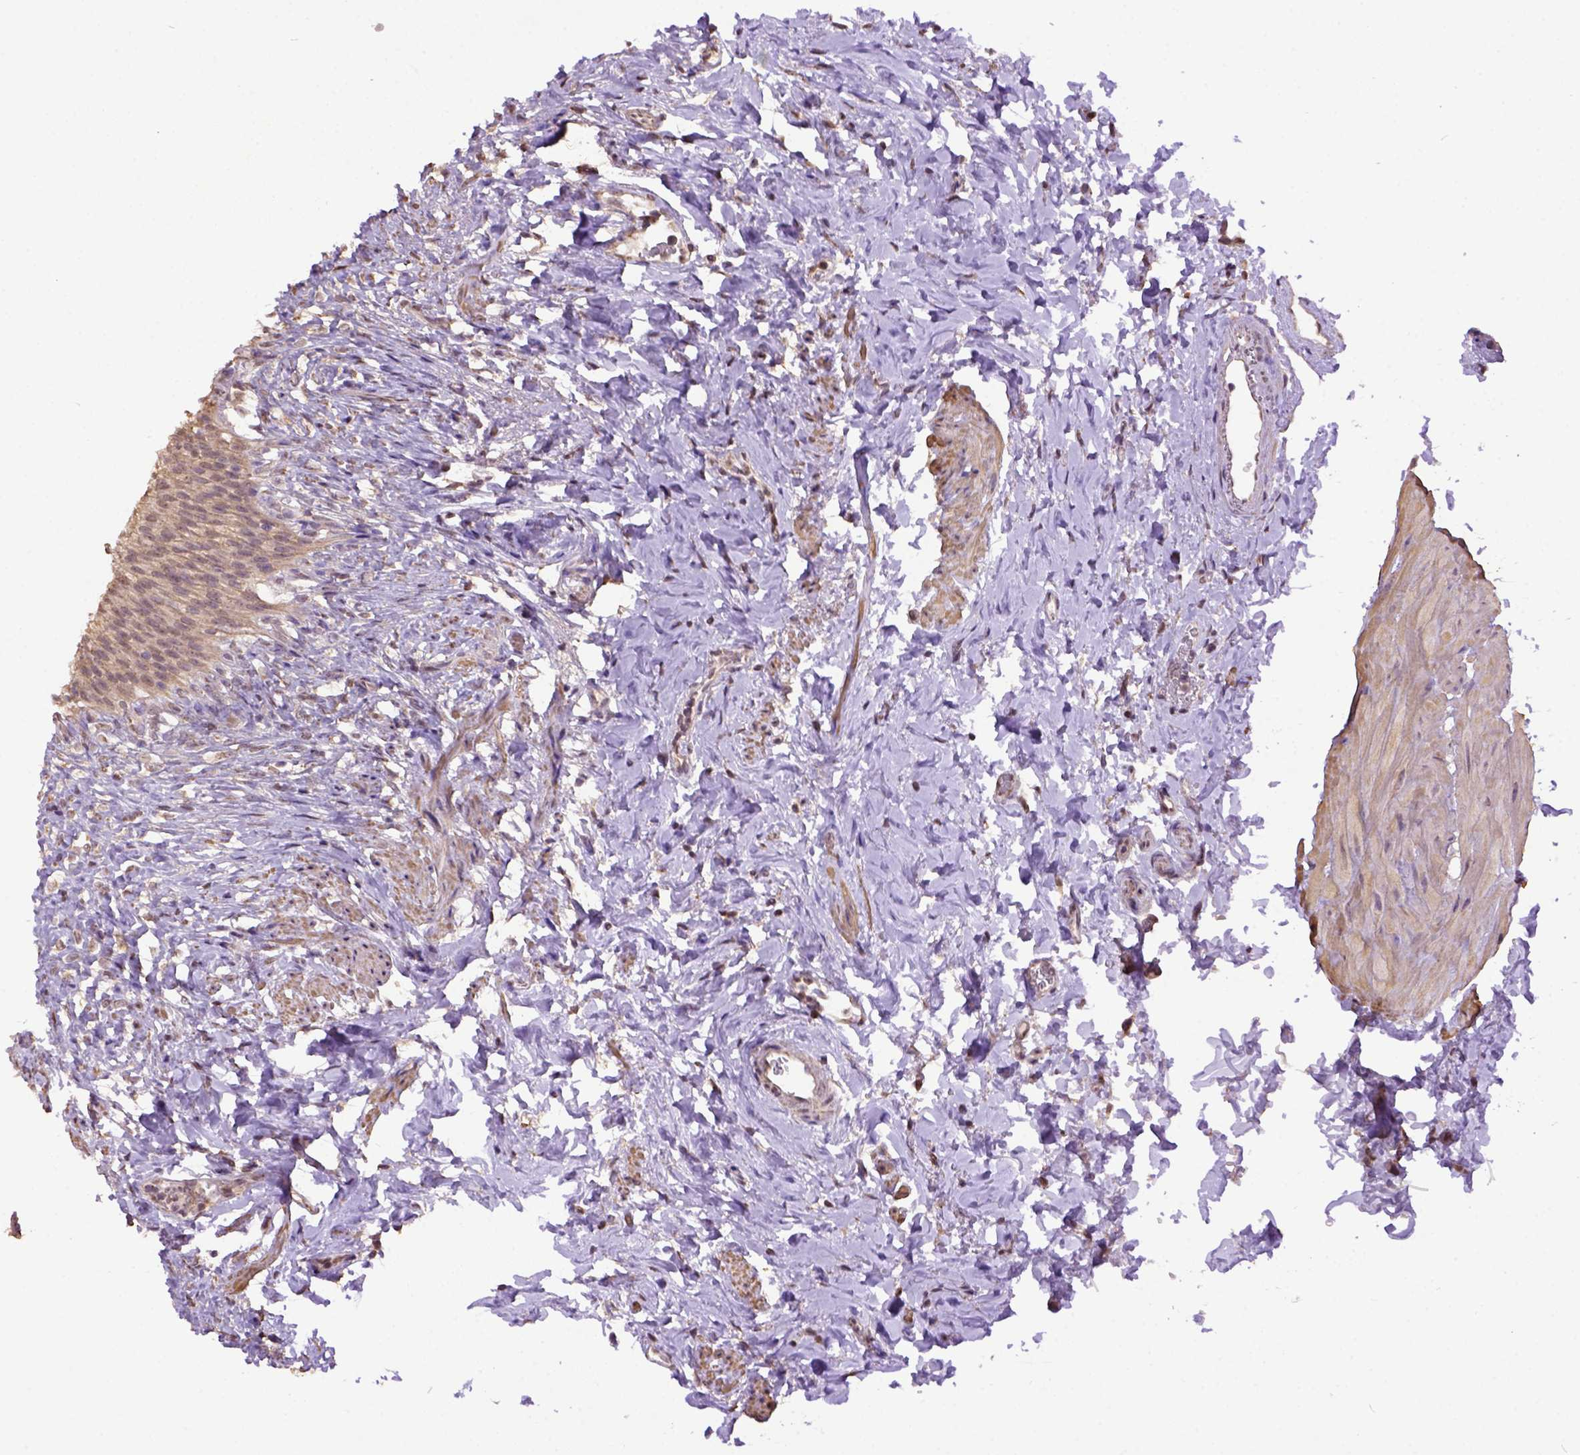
{"staining": {"intensity": "weak", "quantity": ">75%", "location": "cytoplasmic/membranous"}, "tissue": "urinary bladder", "cell_type": "Urothelial cells", "image_type": "normal", "snomed": [{"axis": "morphology", "description": "Normal tissue, NOS"}, {"axis": "topography", "description": "Urinary bladder"}, {"axis": "topography", "description": "Prostate"}], "caption": "Human urinary bladder stained with a brown dye demonstrates weak cytoplasmic/membranous positive expression in approximately >75% of urothelial cells.", "gene": "WDR17", "patient": {"sex": "male", "age": 76}}